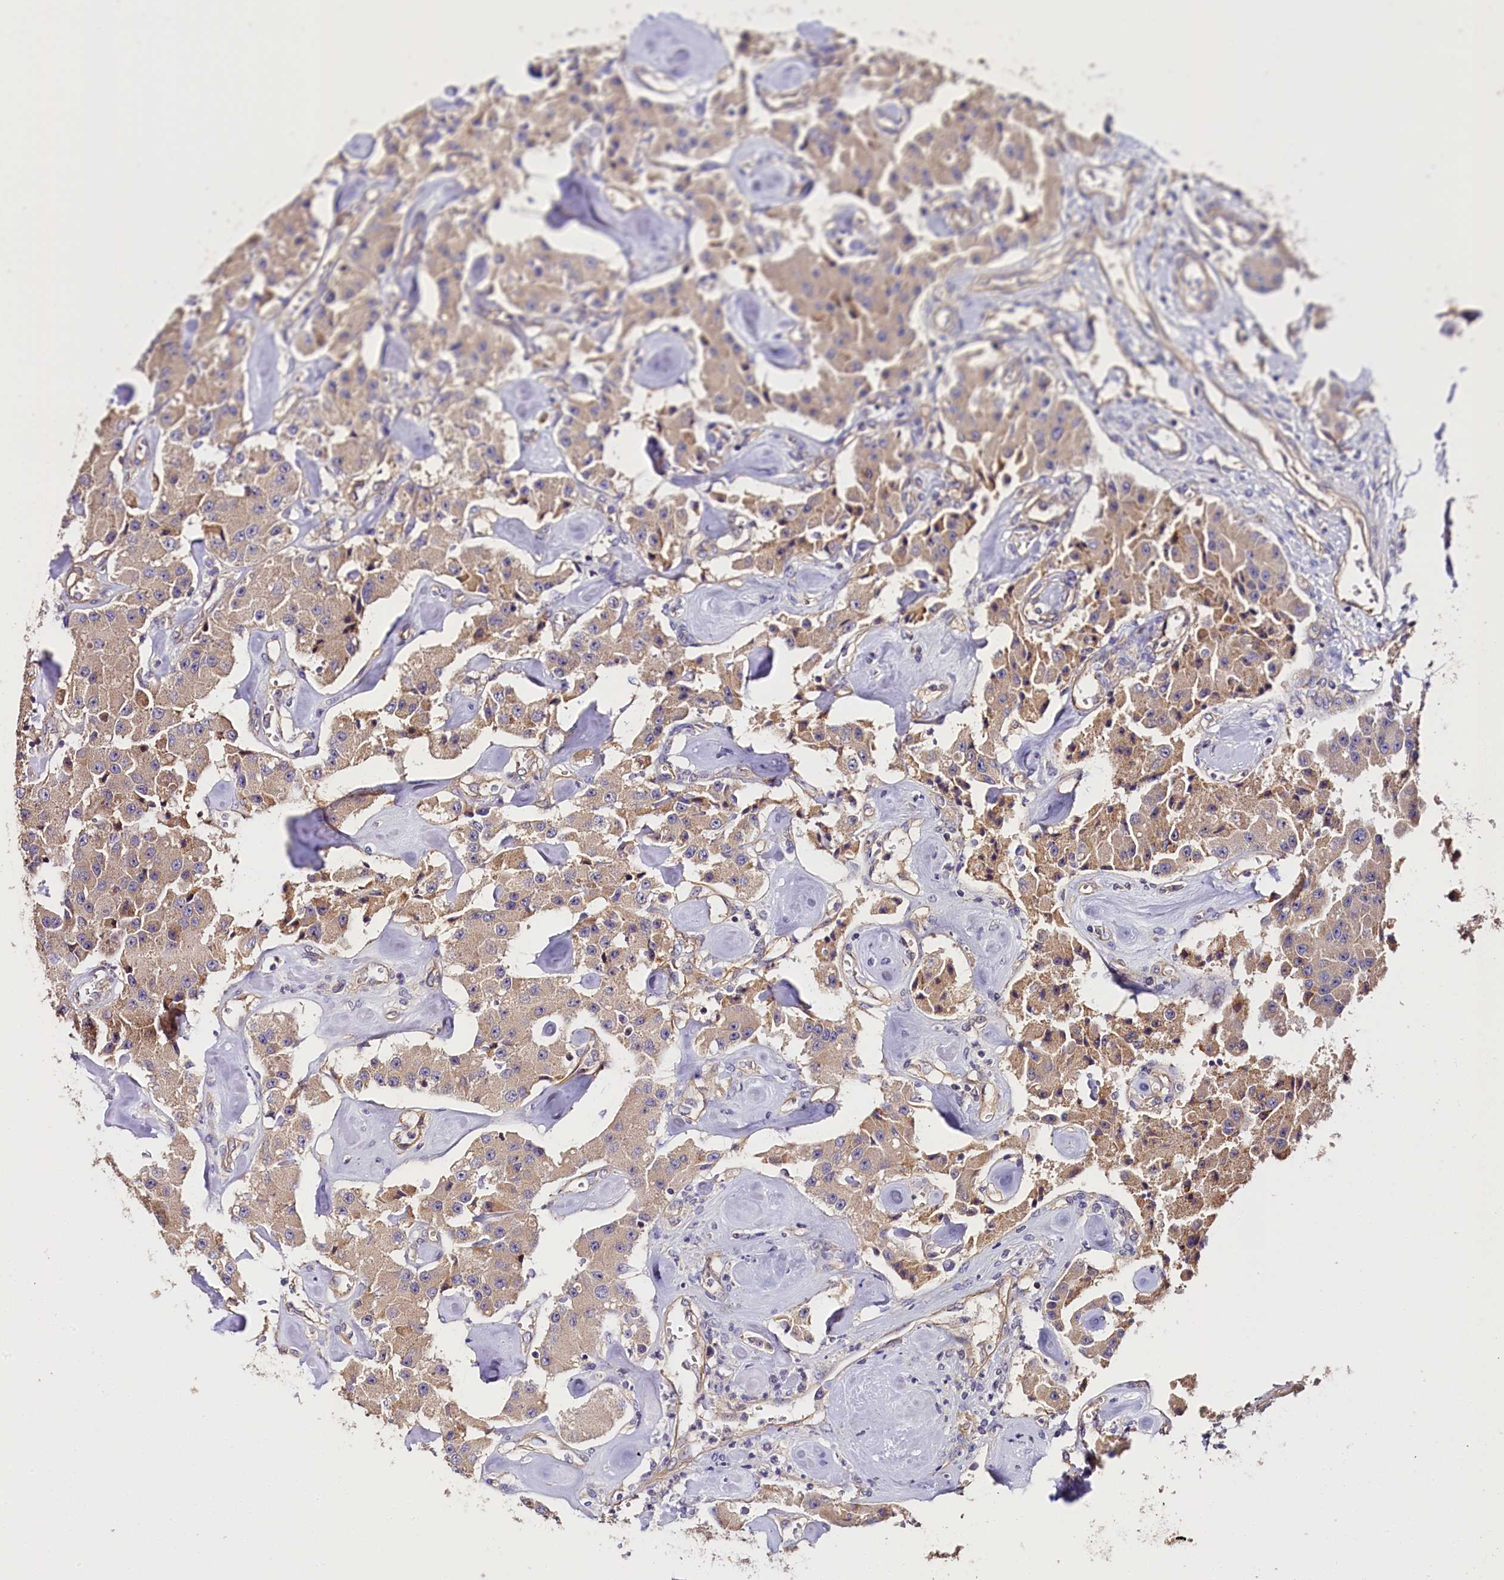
{"staining": {"intensity": "weak", "quantity": "<25%", "location": "cytoplasmic/membranous"}, "tissue": "carcinoid", "cell_type": "Tumor cells", "image_type": "cancer", "snomed": [{"axis": "morphology", "description": "Carcinoid, malignant, NOS"}, {"axis": "topography", "description": "Pancreas"}], "caption": "Tumor cells show no significant protein staining in carcinoid. The staining was performed using DAB (3,3'-diaminobenzidine) to visualize the protein expression in brown, while the nuclei were stained in blue with hematoxylin (Magnification: 20x).", "gene": "KATNB1", "patient": {"sex": "male", "age": 41}}